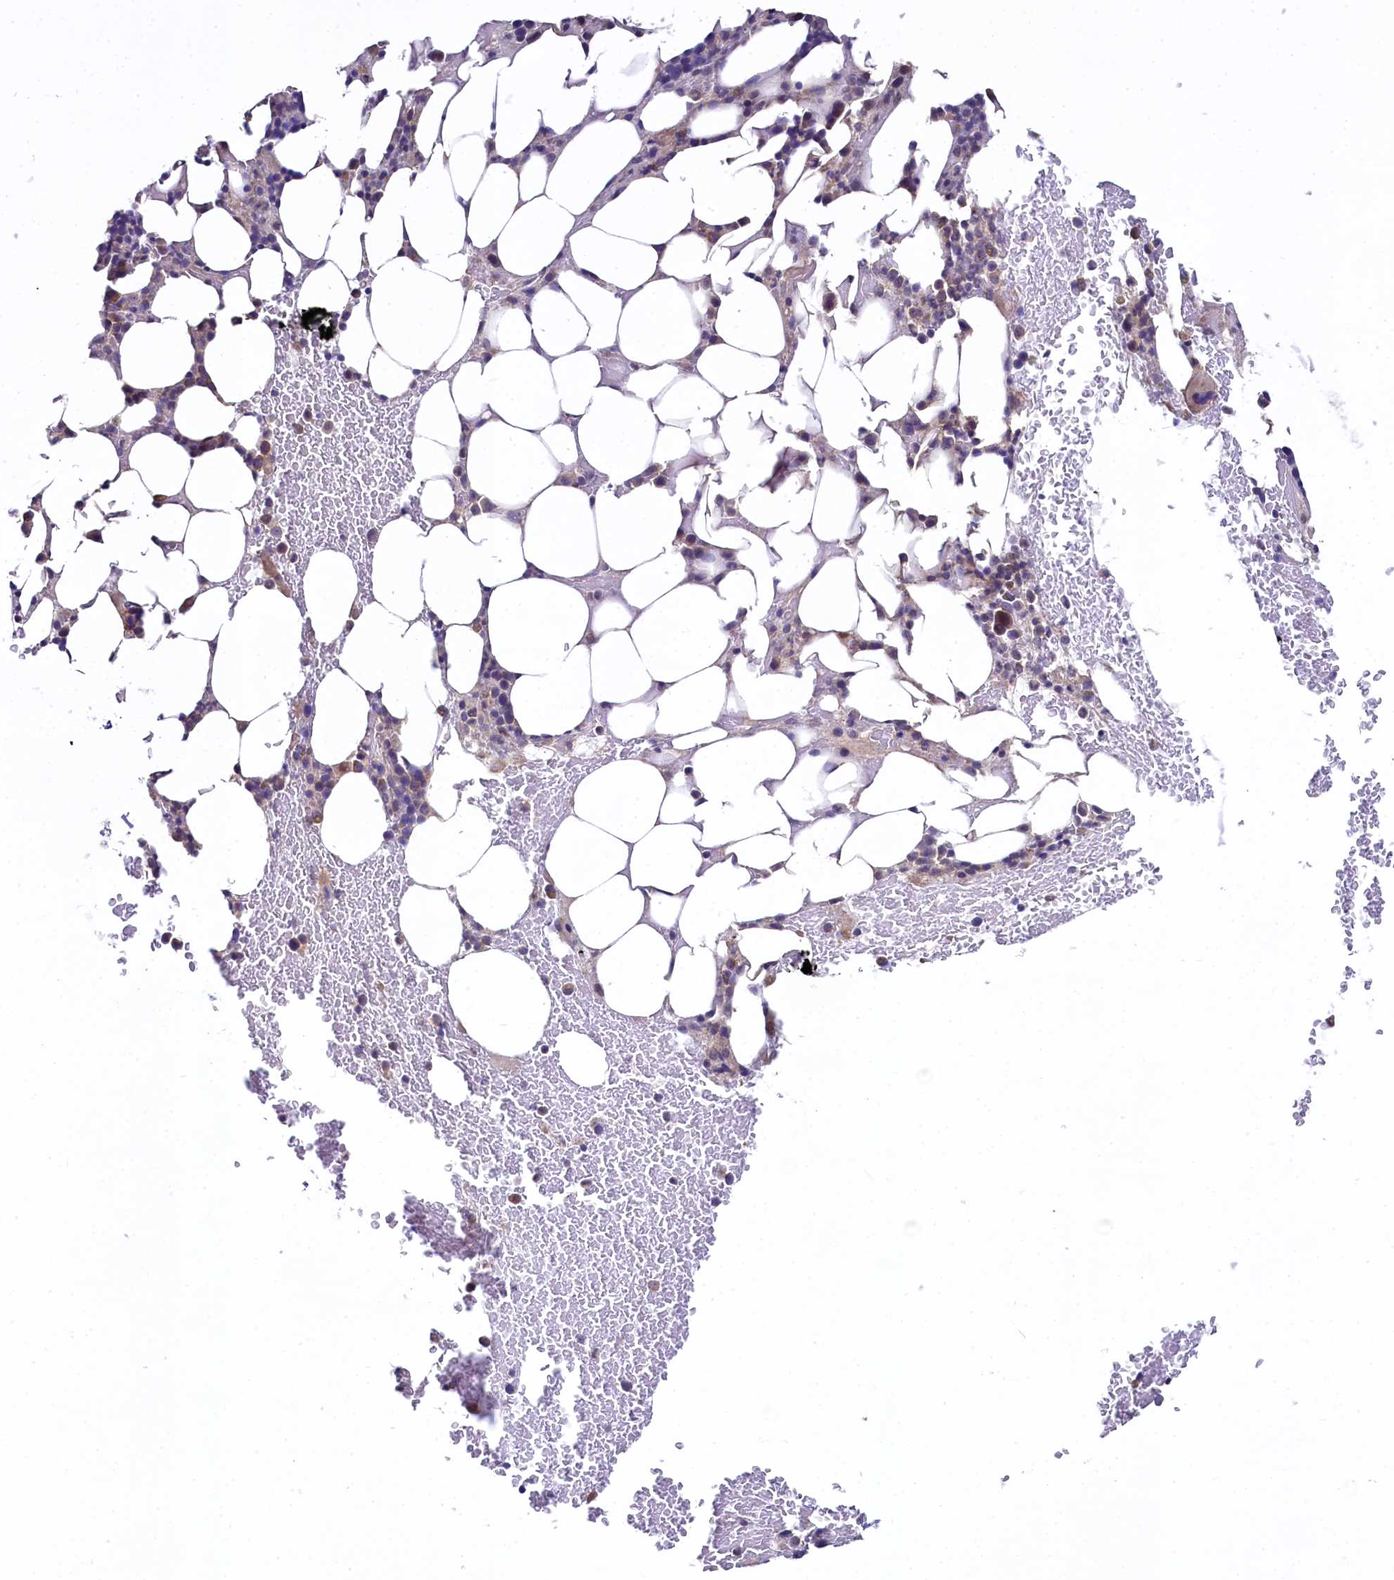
{"staining": {"intensity": "weak", "quantity": "<25%", "location": "cytoplasmic/membranous"}, "tissue": "bone marrow", "cell_type": "Hematopoietic cells", "image_type": "normal", "snomed": [{"axis": "morphology", "description": "Normal tissue, NOS"}, {"axis": "topography", "description": "Bone marrow"}], "caption": "This image is of benign bone marrow stained with immunohistochemistry to label a protein in brown with the nuclei are counter-stained blue. There is no expression in hematopoietic cells. (DAB immunohistochemistry (IHC), high magnification).", "gene": "MRPL57", "patient": {"sex": "male", "age": 78}}